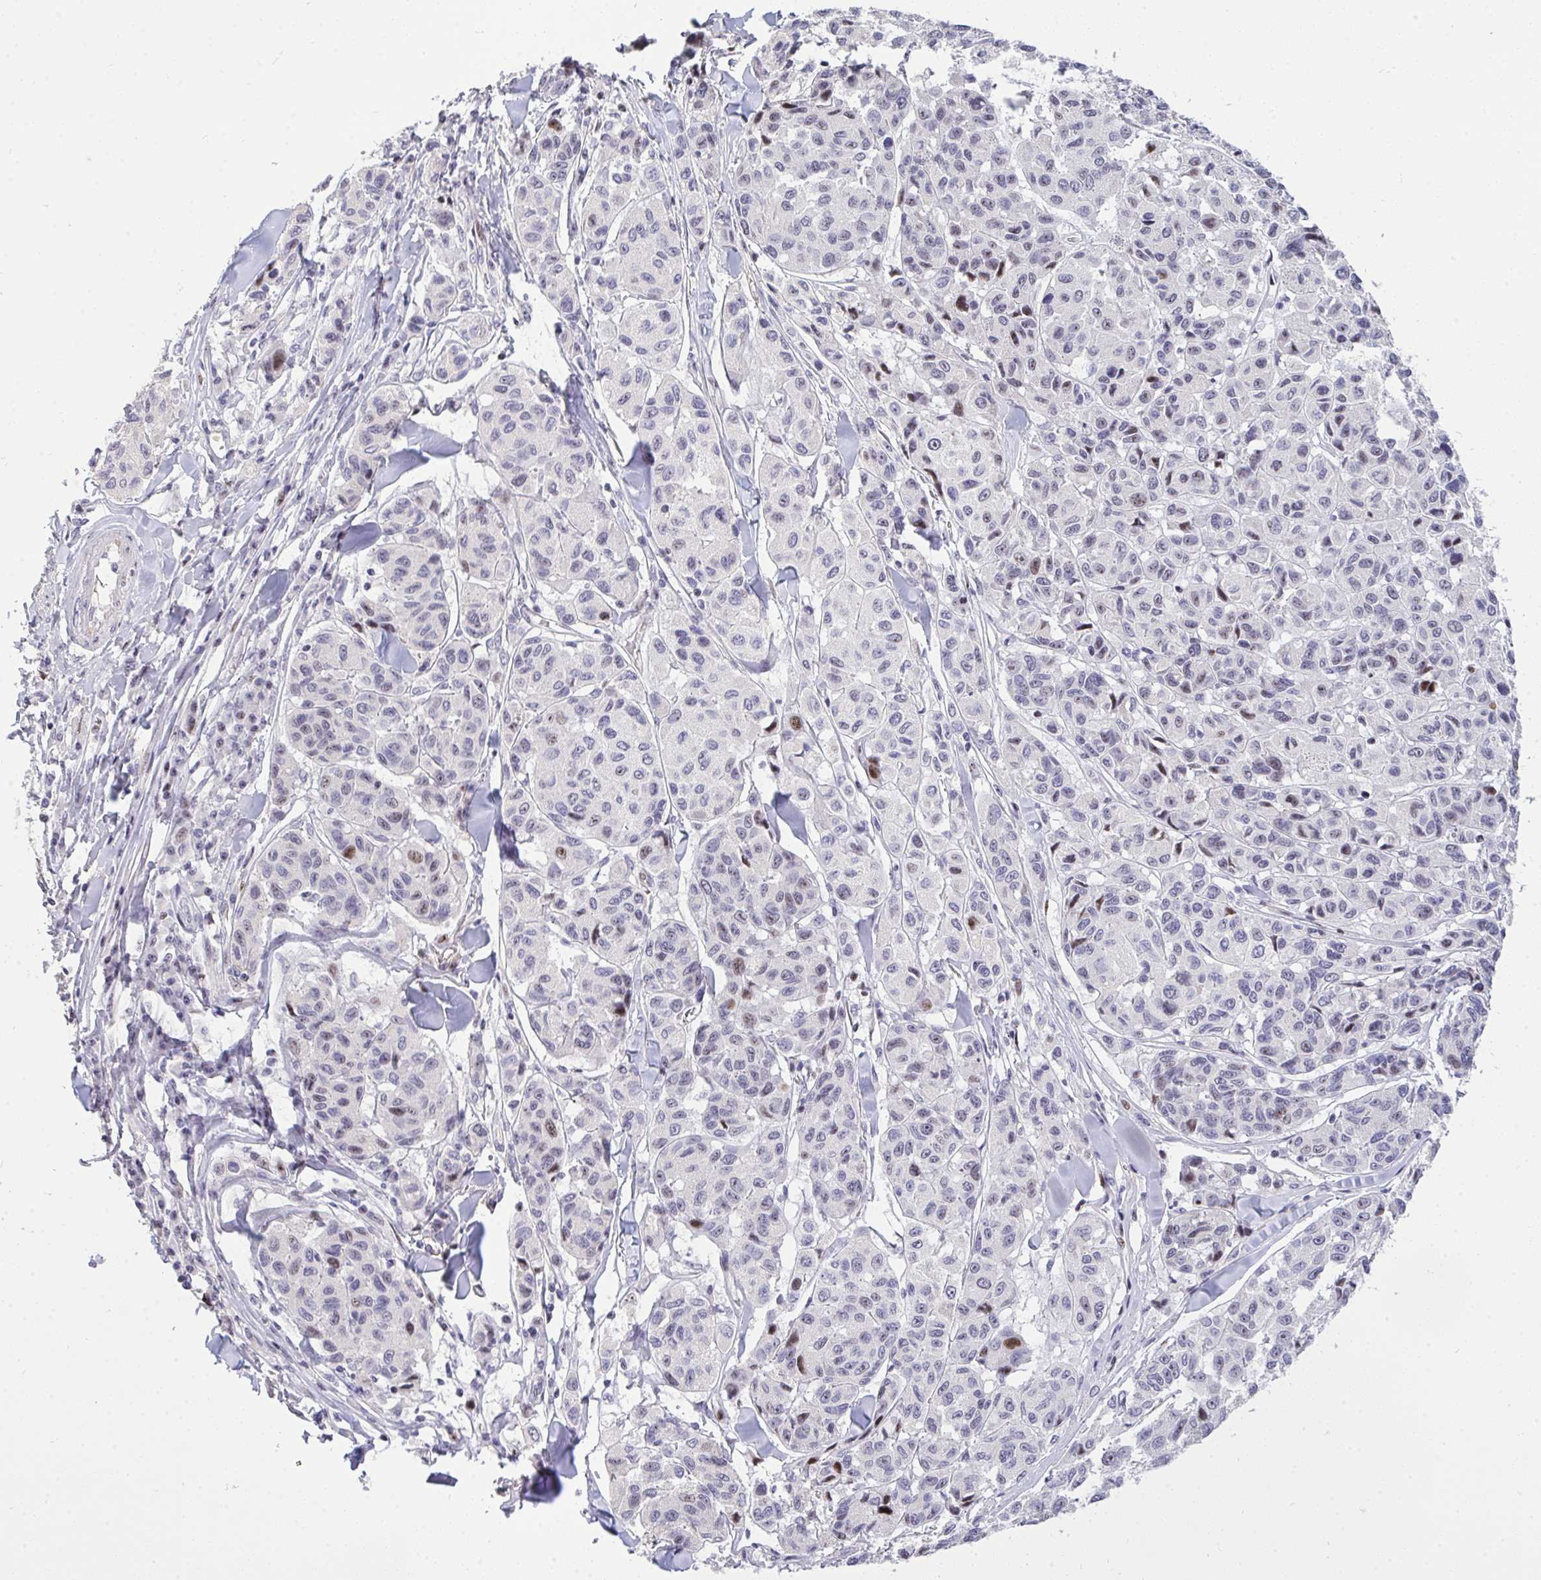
{"staining": {"intensity": "moderate", "quantity": "25%-75%", "location": "nuclear"}, "tissue": "melanoma", "cell_type": "Tumor cells", "image_type": "cancer", "snomed": [{"axis": "morphology", "description": "Malignant melanoma, NOS"}, {"axis": "topography", "description": "Skin"}], "caption": "This micrograph demonstrates melanoma stained with immunohistochemistry (IHC) to label a protein in brown. The nuclear of tumor cells show moderate positivity for the protein. Nuclei are counter-stained blue.", "gene": "PLPPR3", "patient": {"sex": "female", "age": 66}}